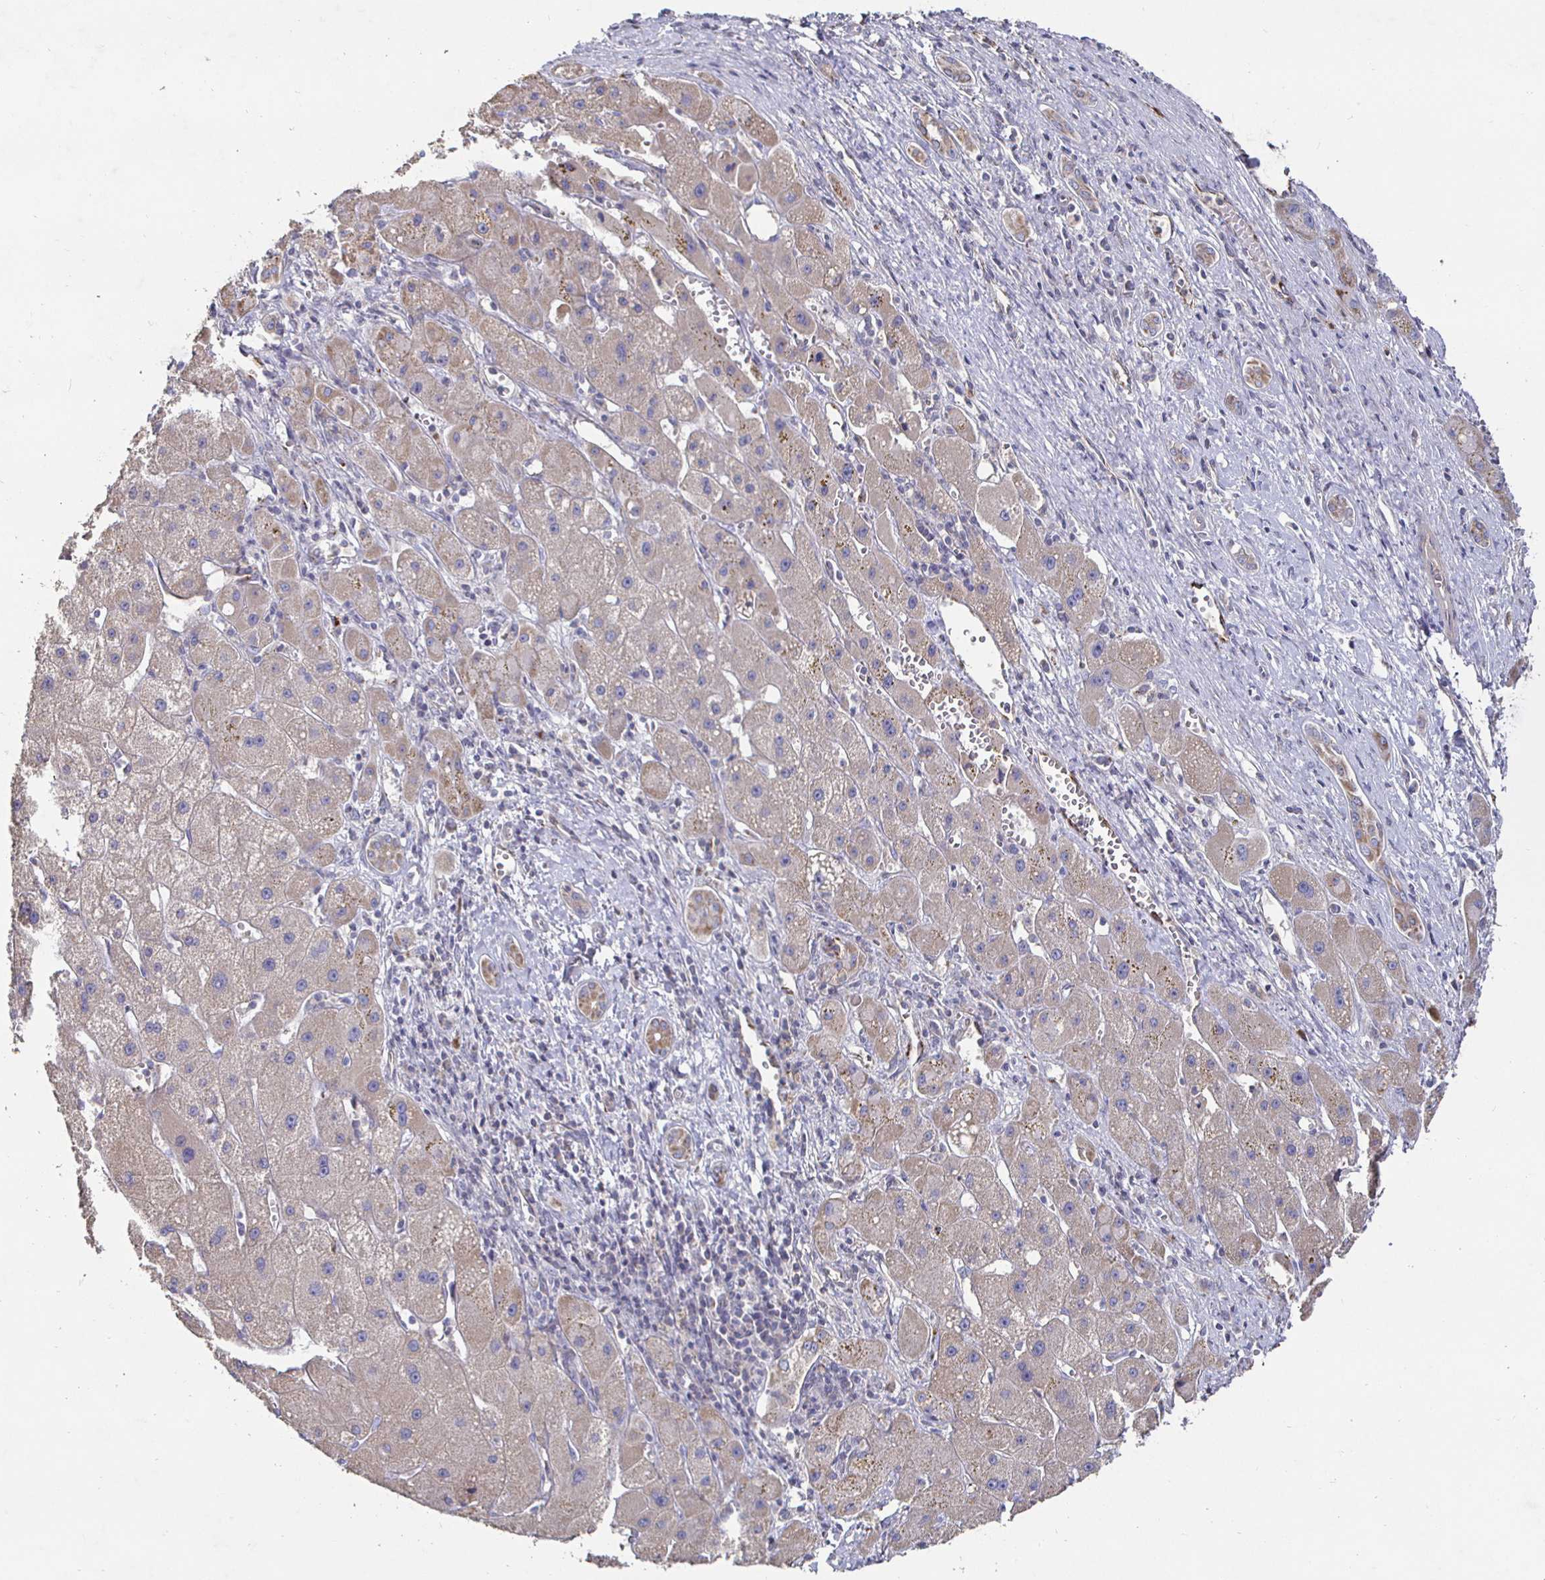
{"staining": {"intensity": "weak", "quantity": ">75%", "location": "cytoplasmic/membranous"}, "tissue": "liver cancer", "cell_type": "Tumor cells", "image_type": "cancer", "snomed": [{"axis": "morphology", "description": "Carcinoma, Hepatocellular, NOS"}, {"axis": "topography", "description": "Liver"}], "caption": "An image of liver cancer stained for a protein reveals weak cytoplasmic/membranous brown staining in tumor cells. The protein is shown in brown color, while the nuclei are stained blue.", "gene": "NRSN1", "patient": {"sex": "female", "age": 82}}